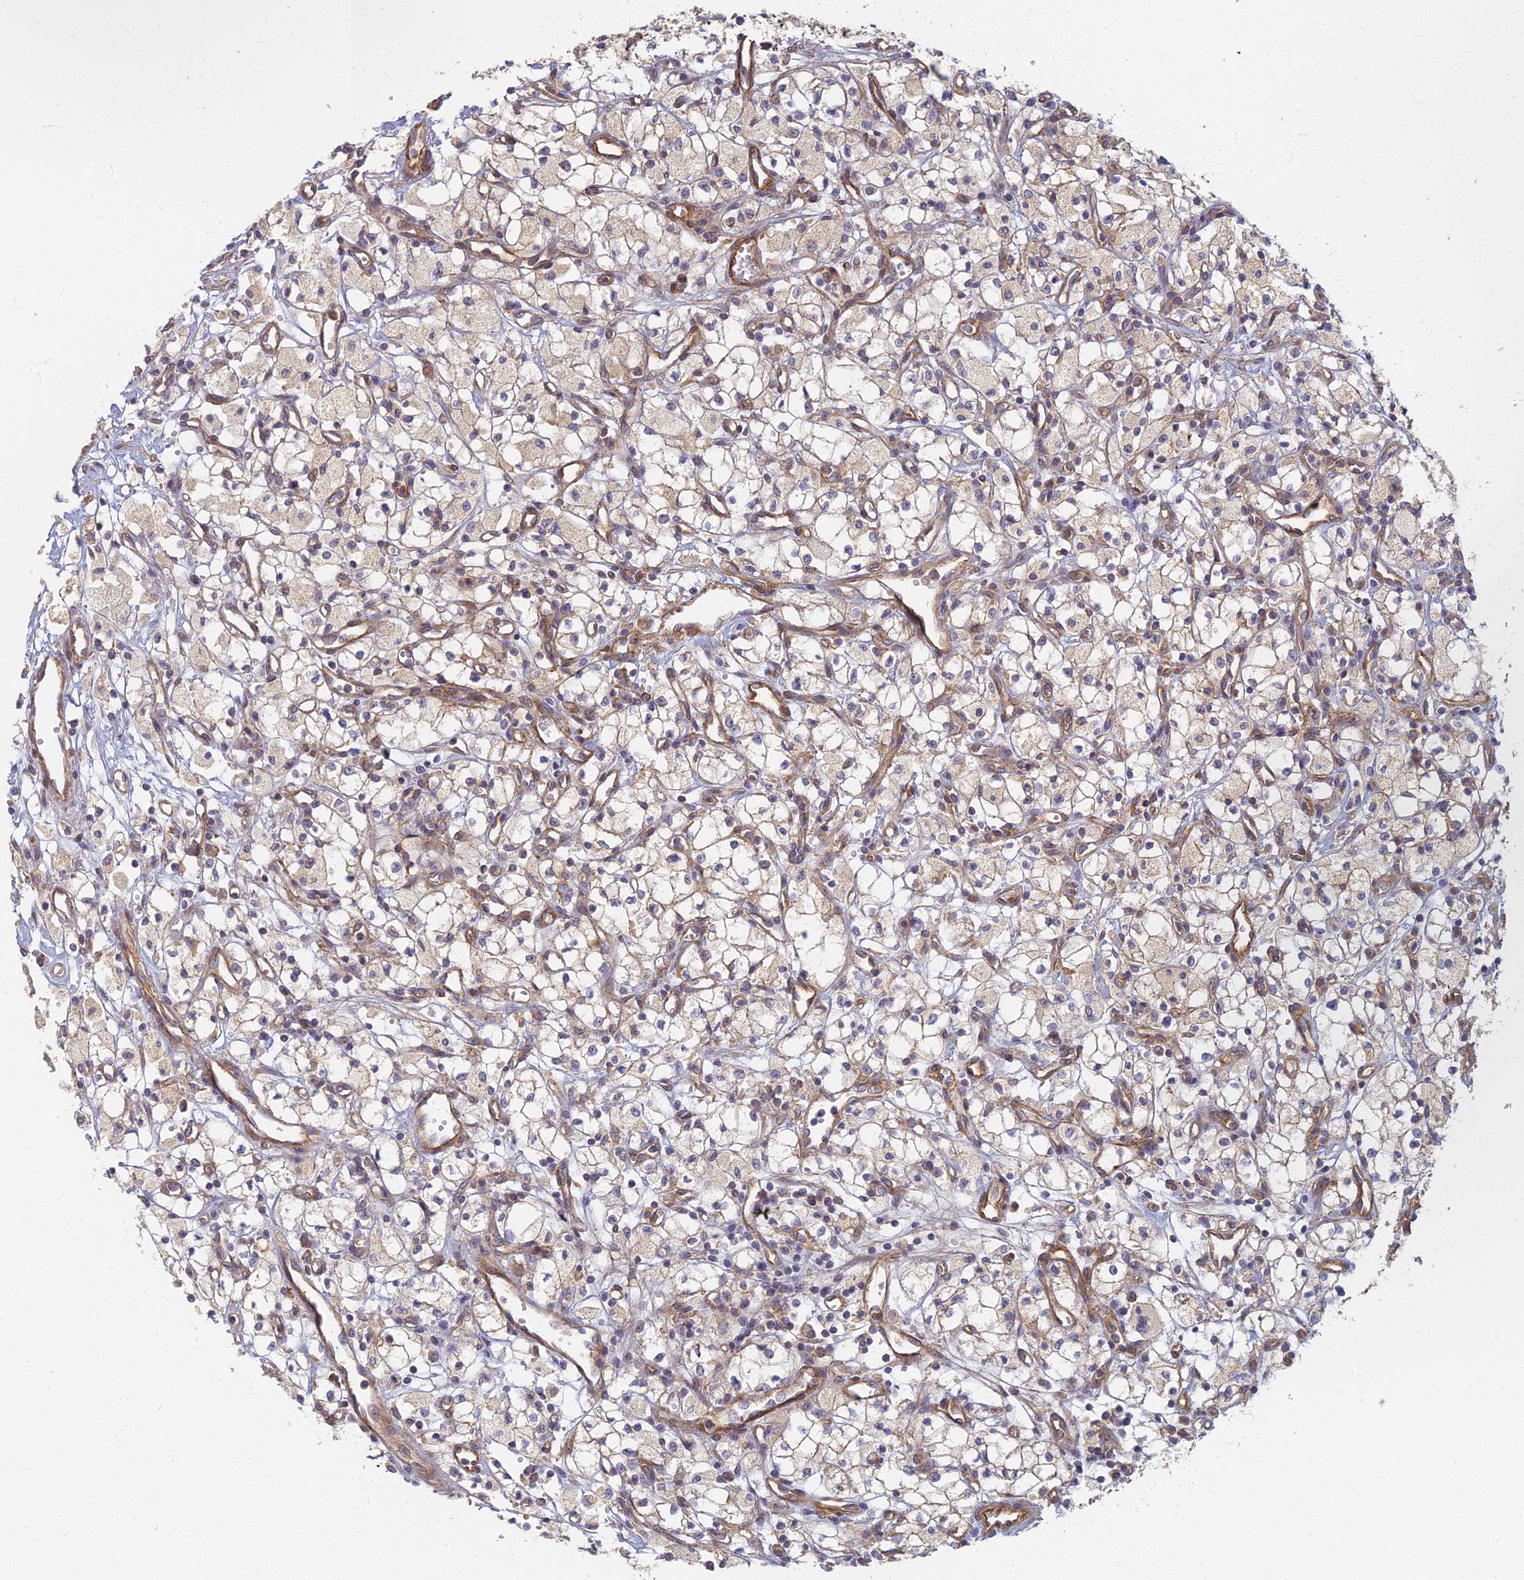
{"staining": {"intensity": "weak", "quantity": "25%-75%", "location": "cytoplasmic/membranous"}, "tissue": "renal cancer", "cell_type": "Tumor cells", "image_type": "cancer", "snomed": [{"axis": "morphology", "description": "Adenocarcinoma, NOS"}, {"axis": "topography", "description": "Kidney"}], "caption": "Human renal cancer stained for a protein (brown) exhibits weak cytoplasmic/membranous positive staining in approximately 25%-75% of tumor cells.", "gene": "RBSN", "patient": {"sex": "male", "age": 59}}